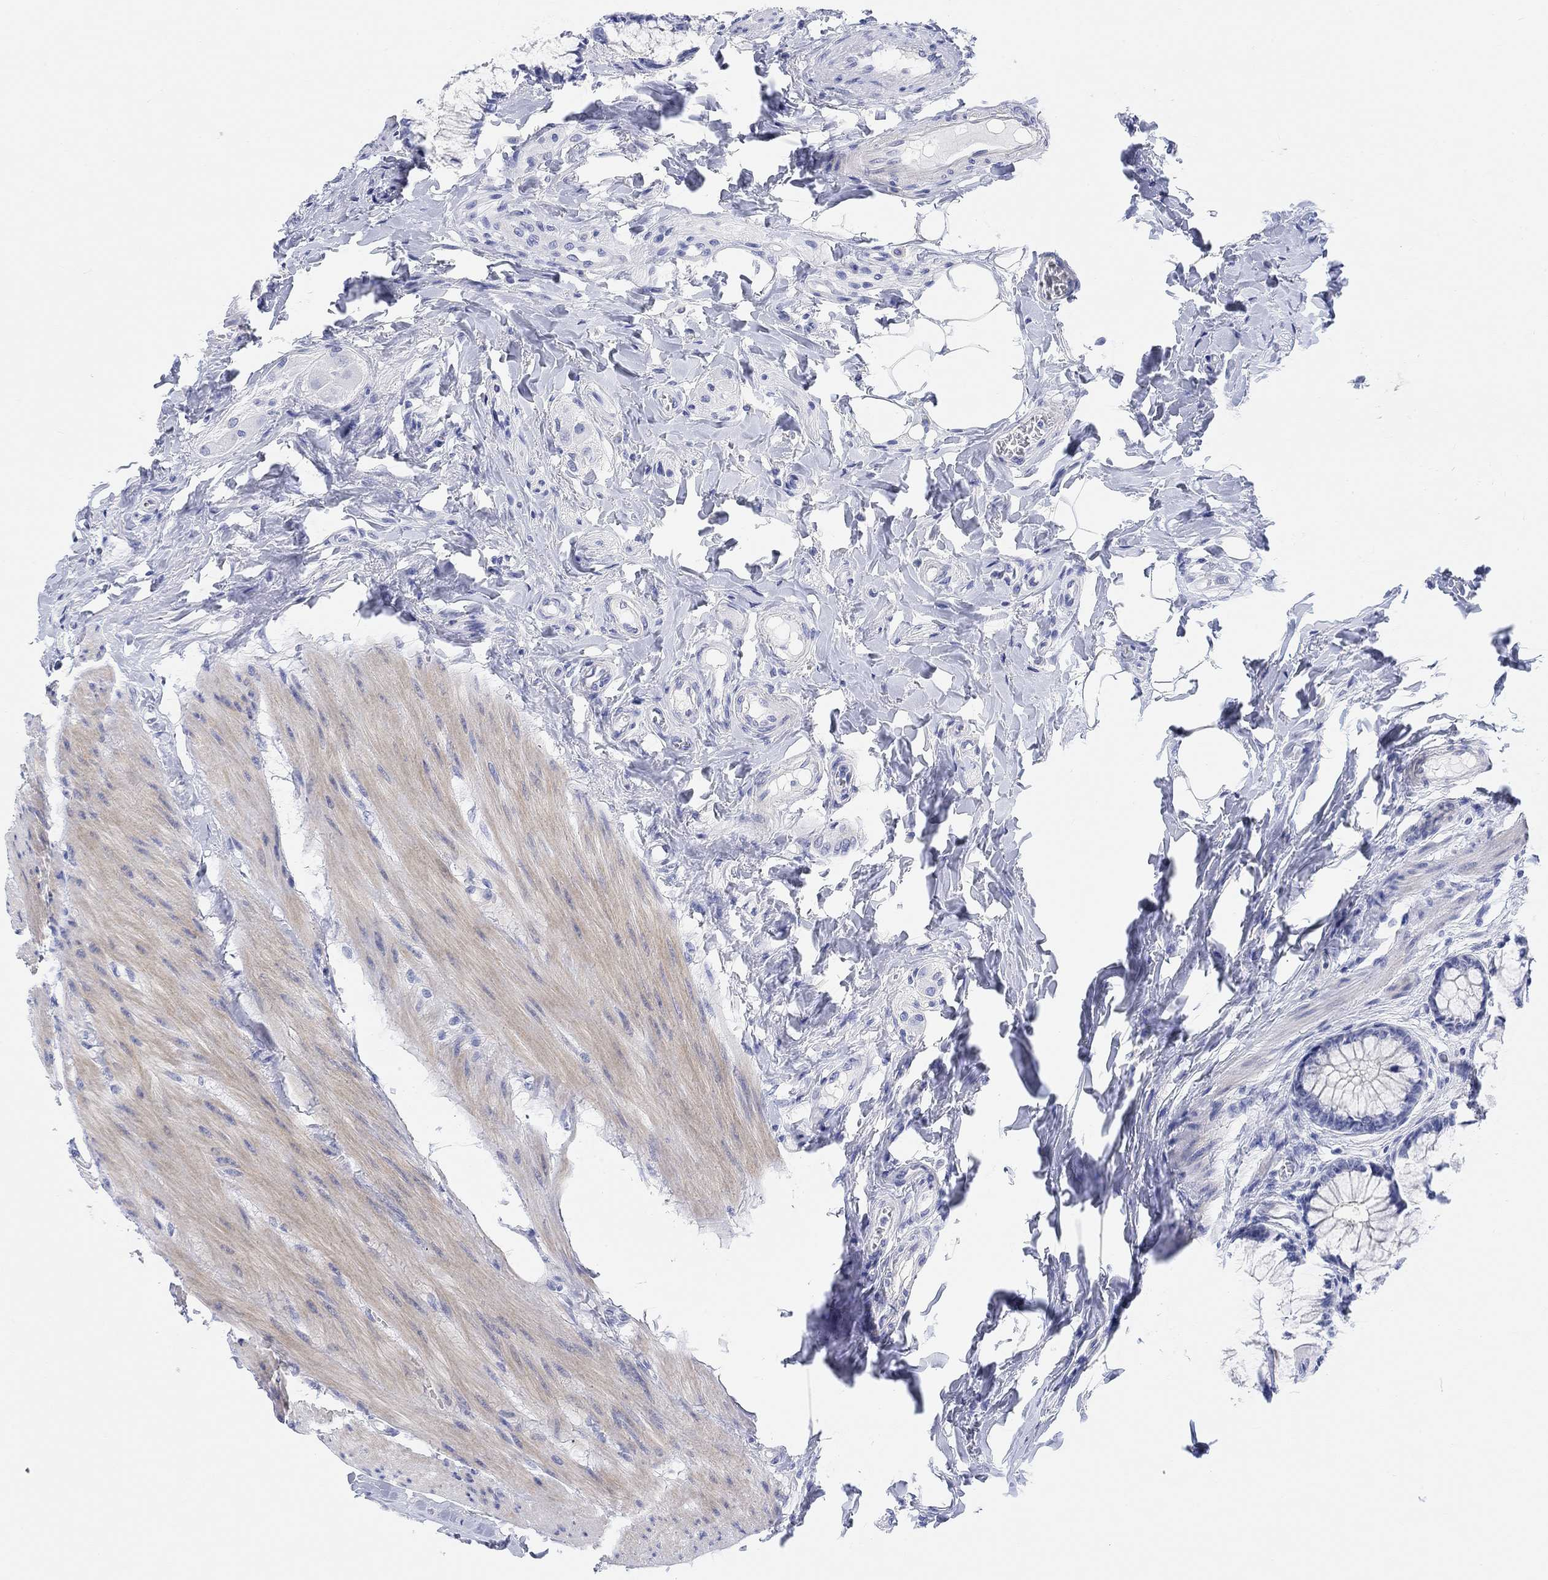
{"staining": {"intensity": "negative", "quantity": "none", "location": "none"}, "tissue": "colon", "cell_type": "Endothelial cells", "image_type": "normal", "snomed": [{"axis": "morphology", "description": "Normal tissue, NOS"}, {"axis": "topography", "description": "Colon"}], "caption": "Endothelial cells show no significant protein staining in unremarkable colon. (DAB (3,3'-diaminobenzidine) IHC, high magnification).", "gene": "XIRP2", "patient": {"sex": "female", "age": 65}}